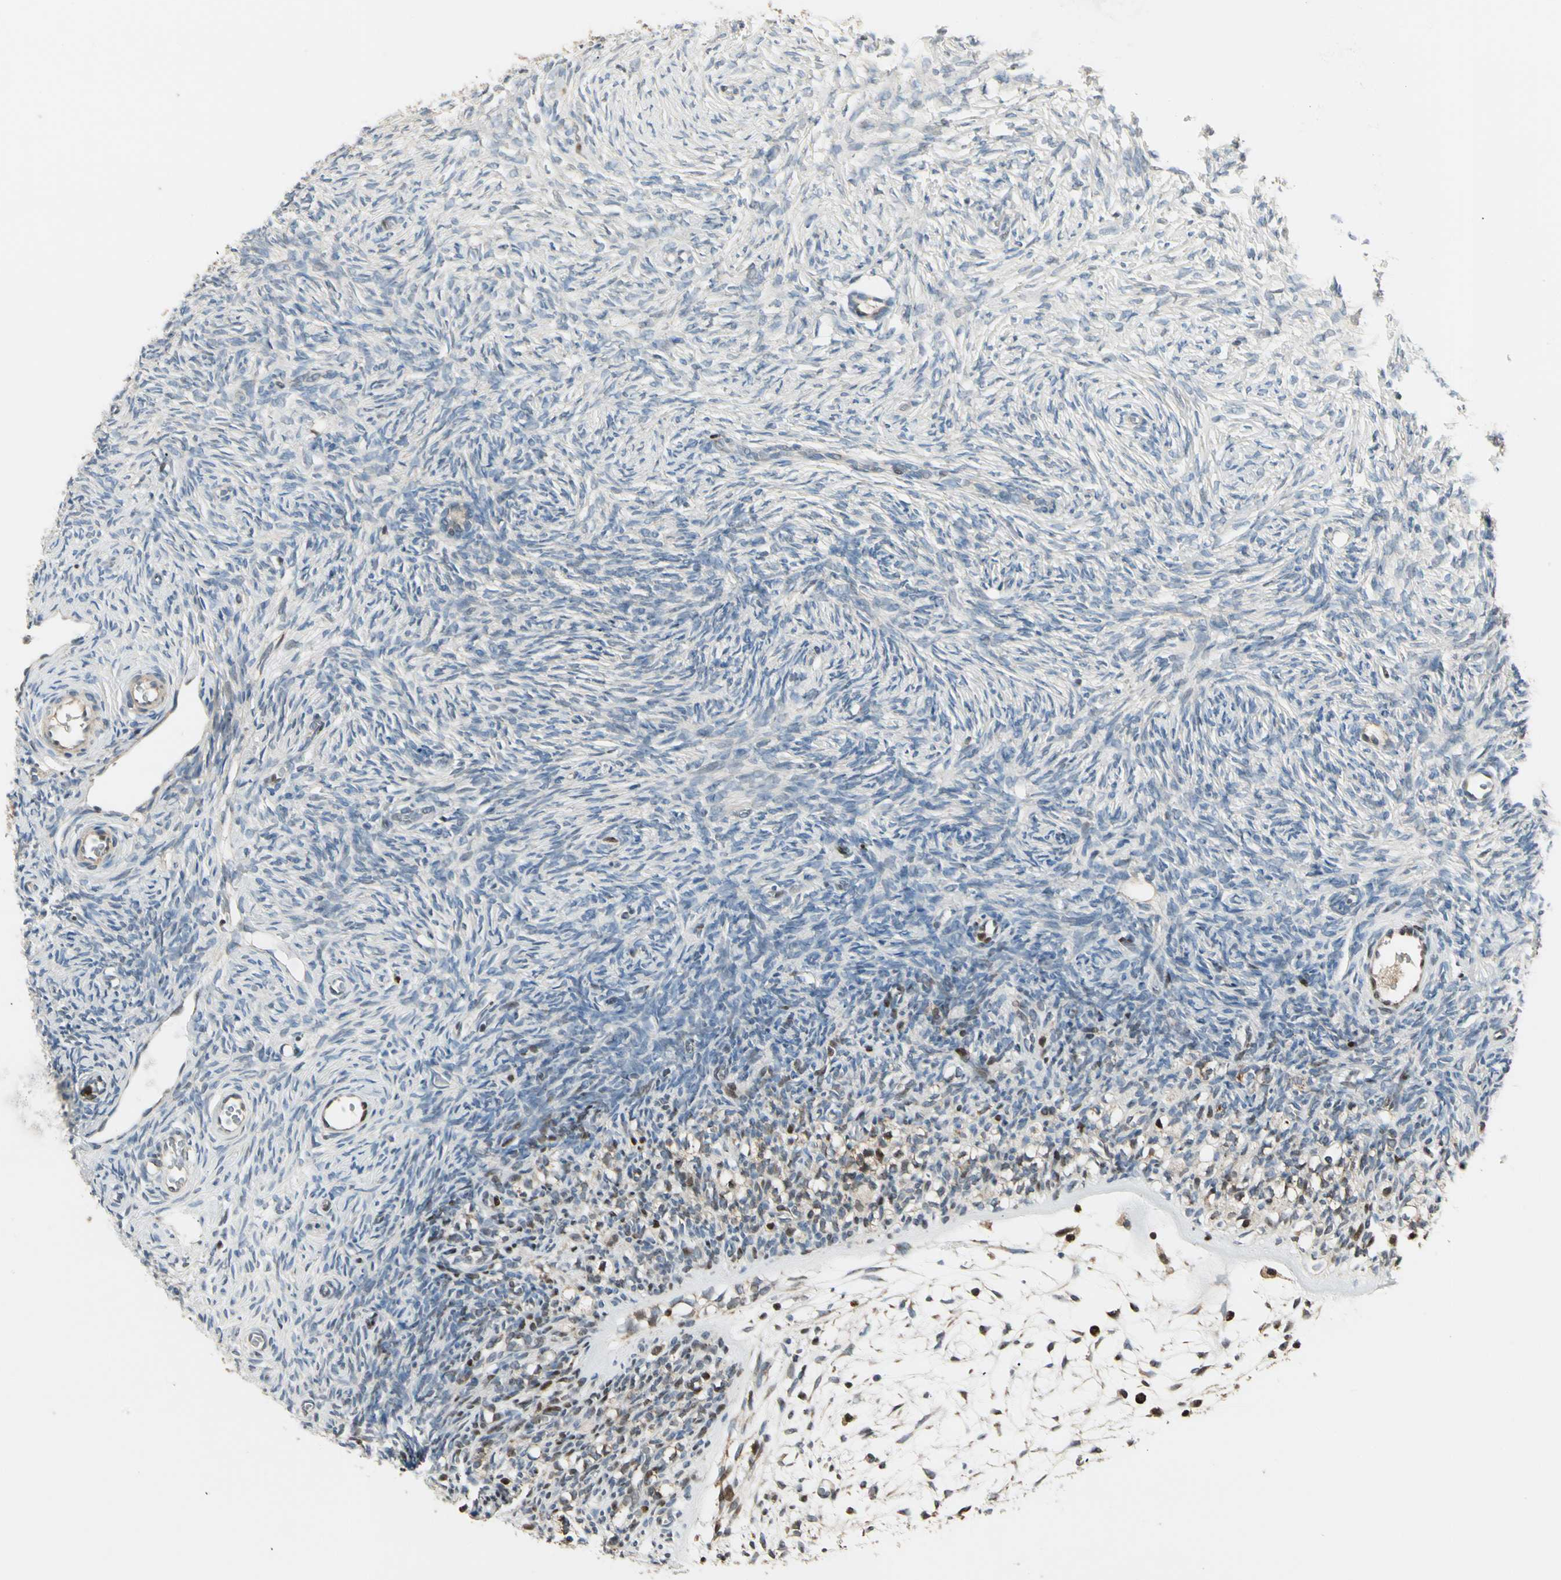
{"staining": {"intensity": "moderate", "quantity": ">75%", "location": "cytoplasmic/membranous"}, "tissue": "ovary", "cell_type": "Follicle cells", "image_type": "normal", "snomed": [{"axis": "morphology", "description": "Normal tissue, NOS"}, {"axis": "topography", "description": "Ovary"}], "caption": "DAB immunohistochemical staining of unremarkable ovary reveals moderate cytoplasmic/membranous protein expression in approximately >75% of follicle cells.", "gene": "IP6K2", "patient": {"sex": "female", "age": 35}}